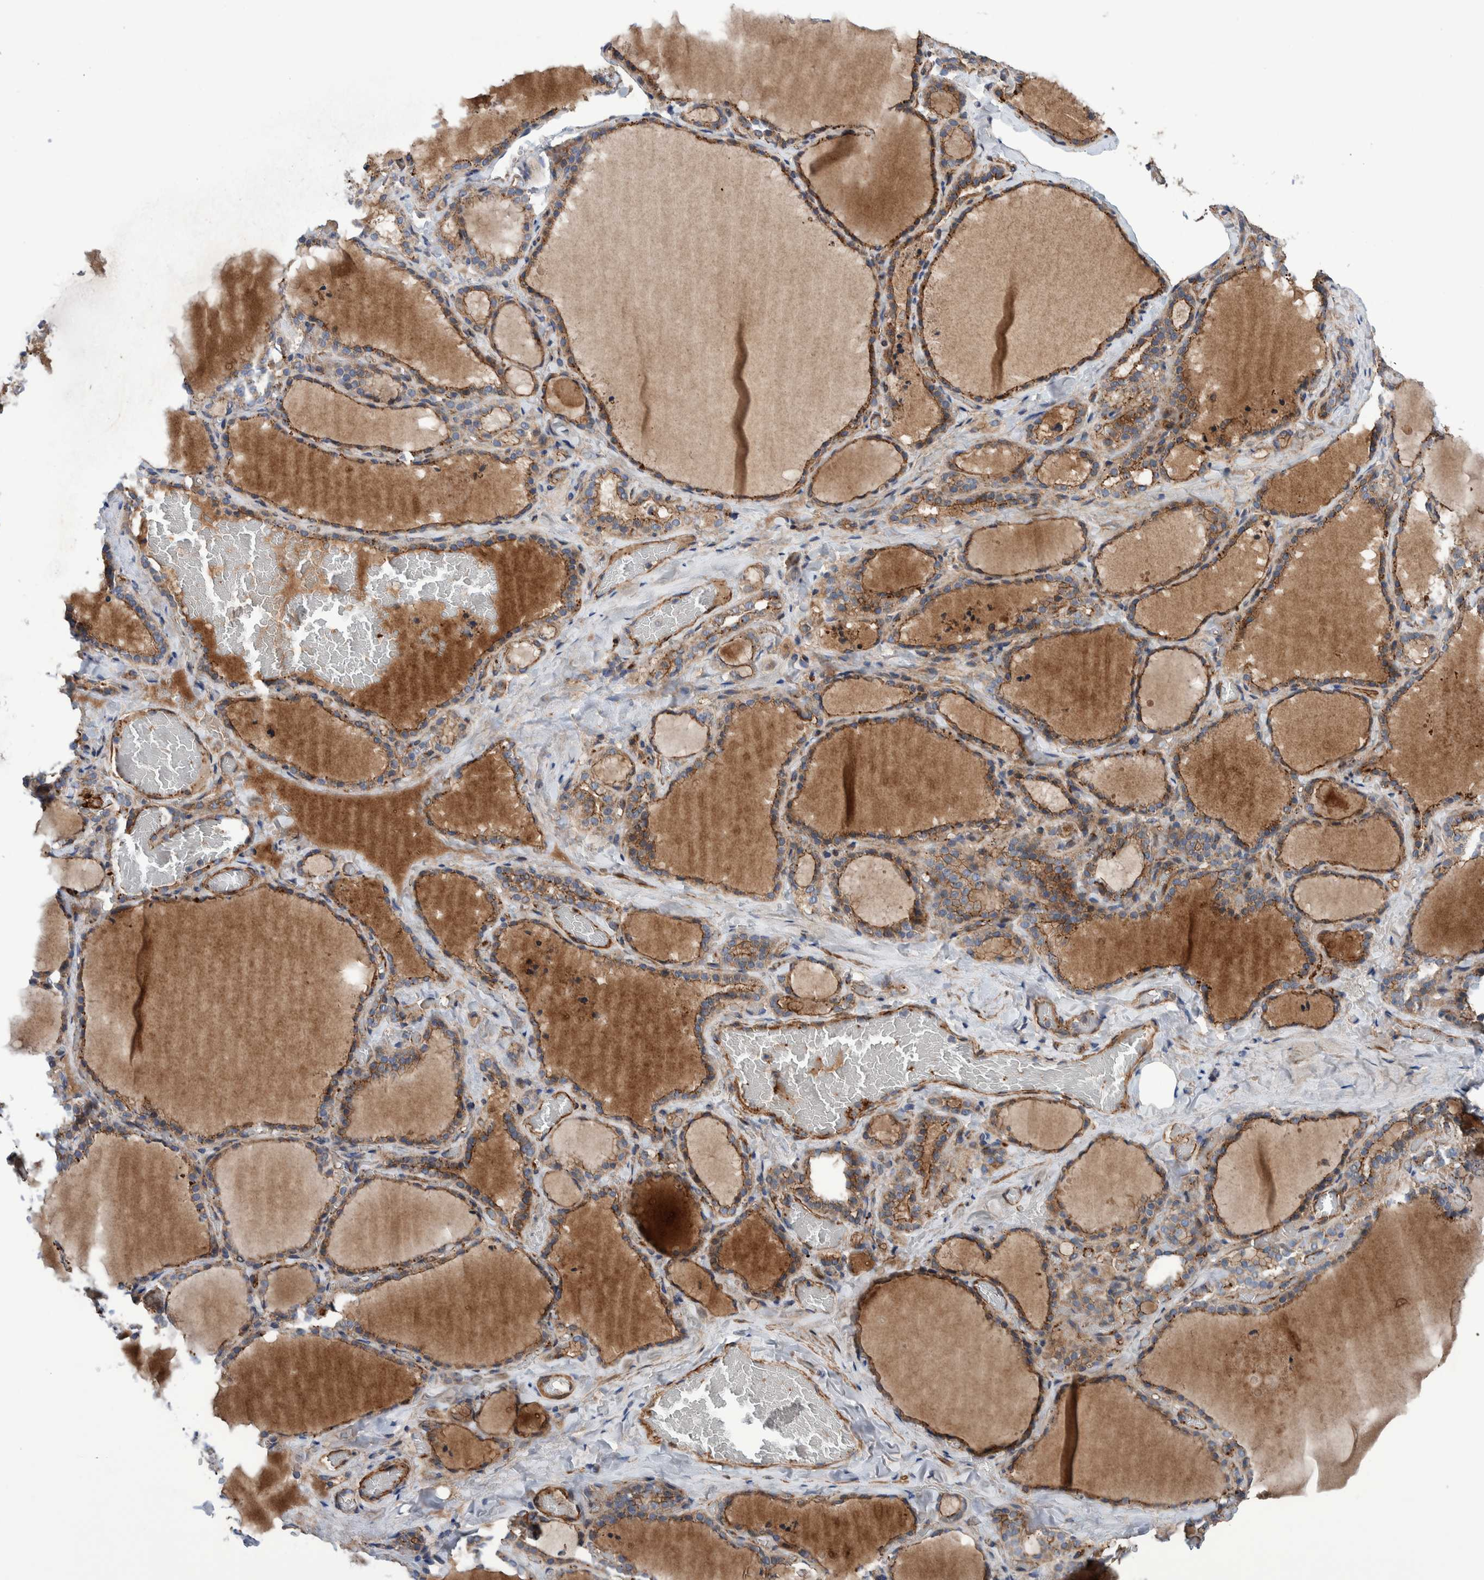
{"staining": {"intensity": "moderate", "quantity": ">75%", "location": "cytoplasmic/membranous"}, "tissue": "thyroid gland", "cell_type": "Glandular cells", "image_type": "normal", "snomed": [{"axis": "morphology", "description": "Normal tissue, NOS"}, {"axis": "topography", "description": "Thyroid gland"}], "caption": "Glandular cells reveal medium levels of moderate cytoplasmic/membranous positivity in about >75% of cells in normal human thyroid gland. The protein is stained brown, and the nuclei are stained in blue (DAB IHC with brightfield microscopy, high magnification).", "gene": "ENSG00000262660", "patient": {"sex": "female", "age": 22}}